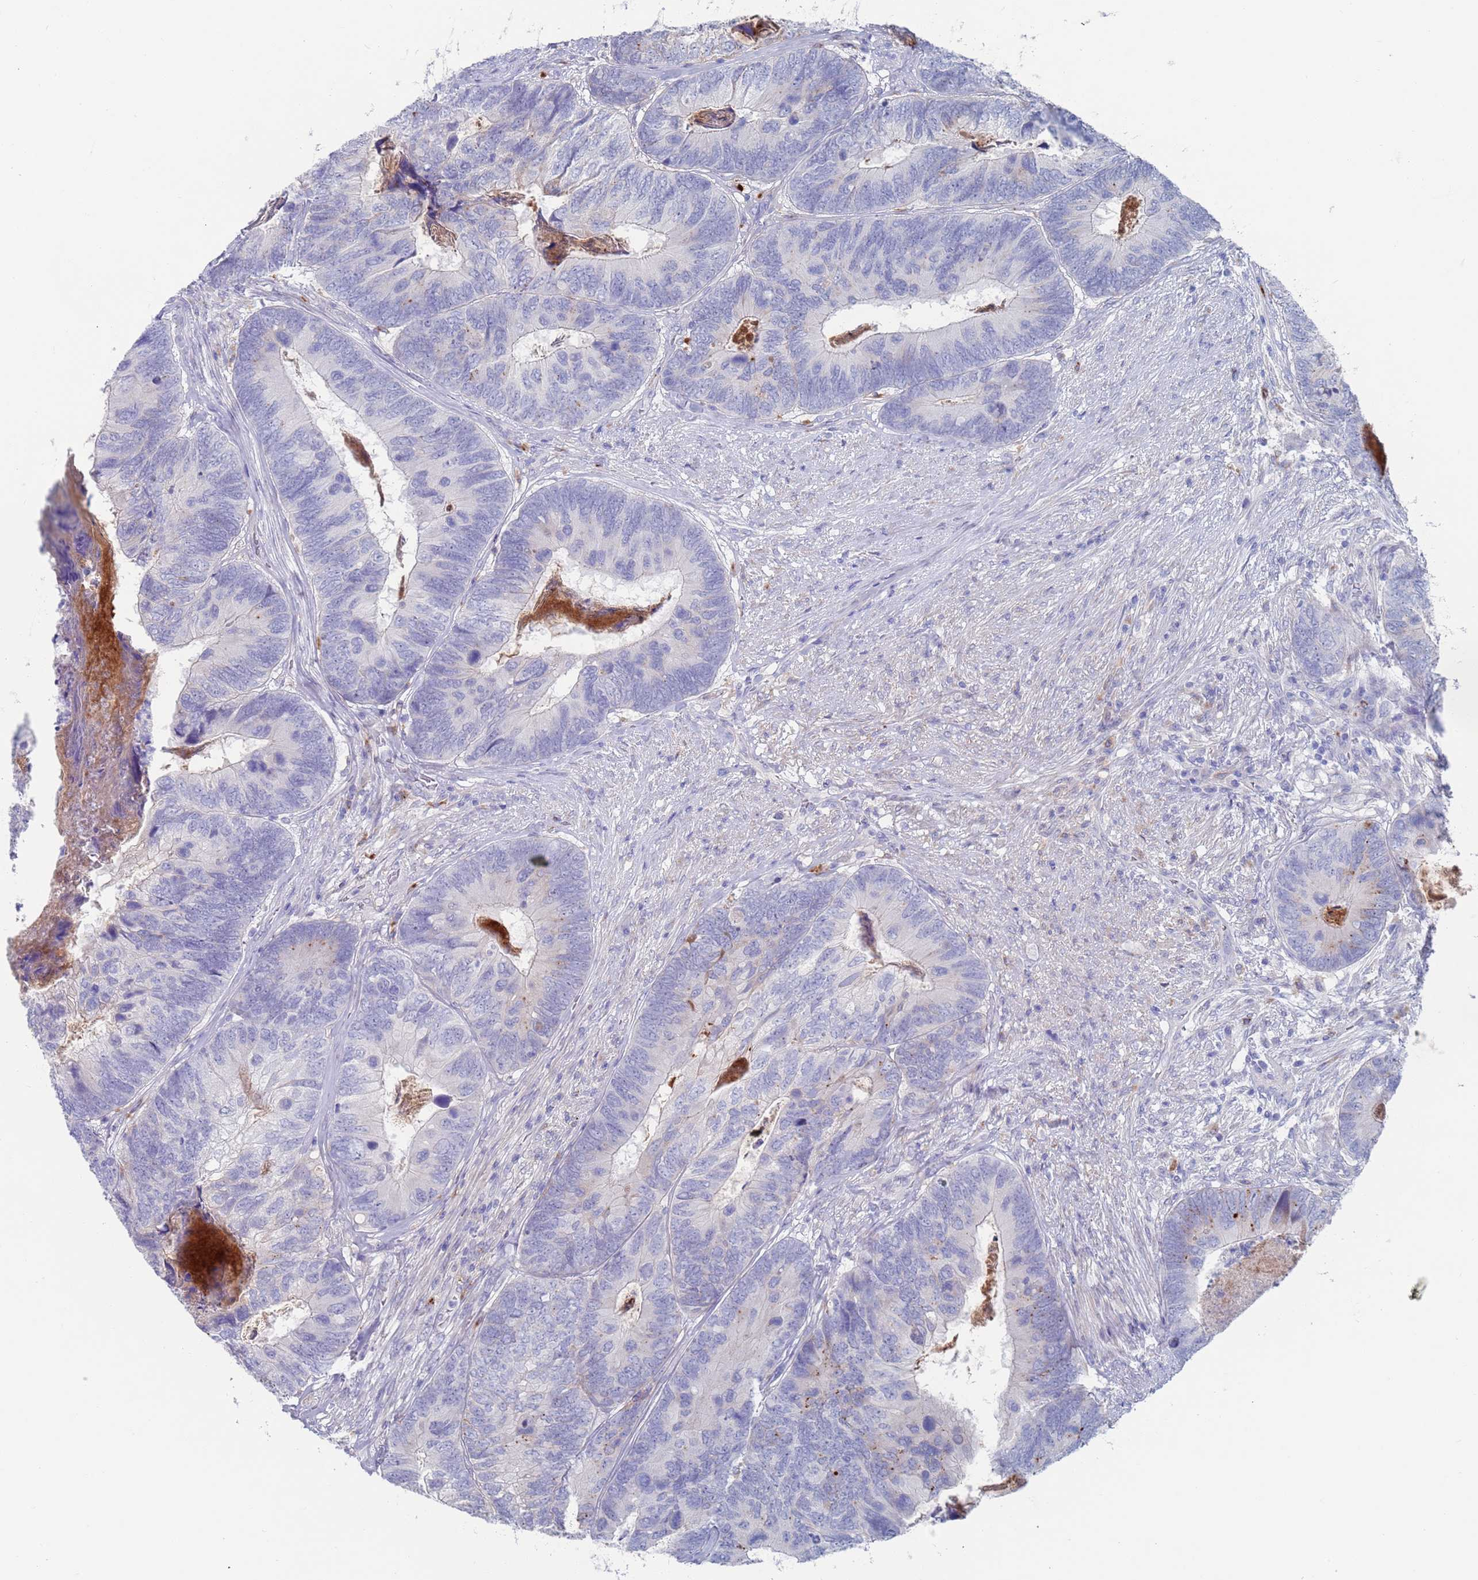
{"staining": {"intensity": "negative", "quantity": "none", "location": "none"}, "tissue": "colorectal cancer", "cell_type": "Tumor cells", "image_type": "cancer", "snomed": [{"axis": "morphology", "description": "Adenocarcinoma, NOS"}, {"axis": "topography", "description": "Colon"}], "caption": "The image exhibits no significant expression in tumor cells of colorectal cancer.", "gene": "FUCA1", "patient": {"sex": "female", "age": 67}}